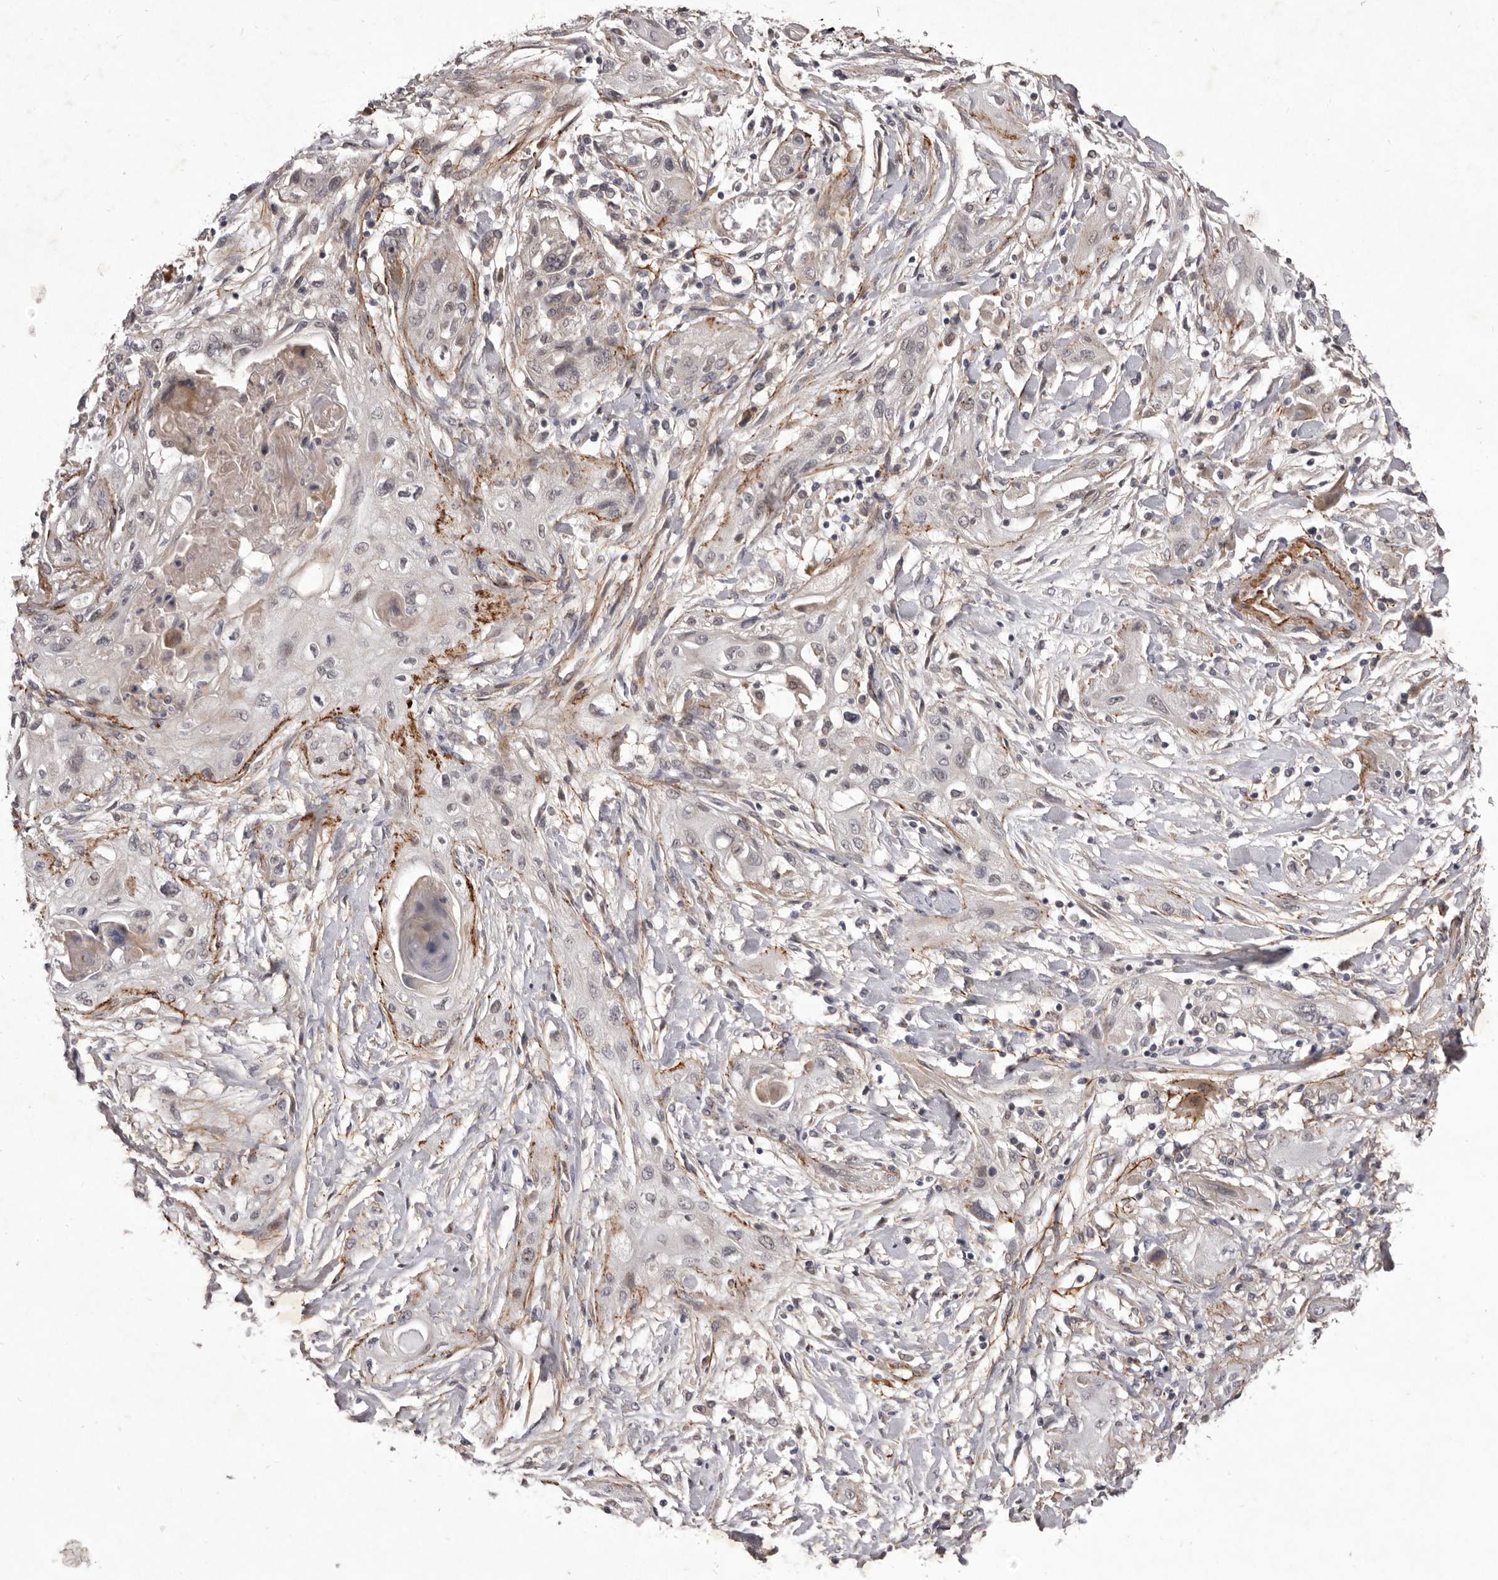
{"staining": {"intensity": "negative", "quantity": "none", "location": "none"}, "tissue": "lung cancer", "cell_type": "Tumor cells", "image_type": "cancer", "snomed": [{"axis": "morphology", "description": "Squamous cell carcinoma, NOS"}, {"axis": "topography", "description": "Lung"}], "caption": "High power microscopy histopathology image of an immunohistochemistry (IHC) micrograph of lung squamous cell carcinoma, revealing no significant staining in tumor cells. The staining is performed using DAB brown chromogen with nuclei counter-stained in using hematoxylin.", "gene": "HBS1L", "patient": {"sex": "female", "age": 47}}